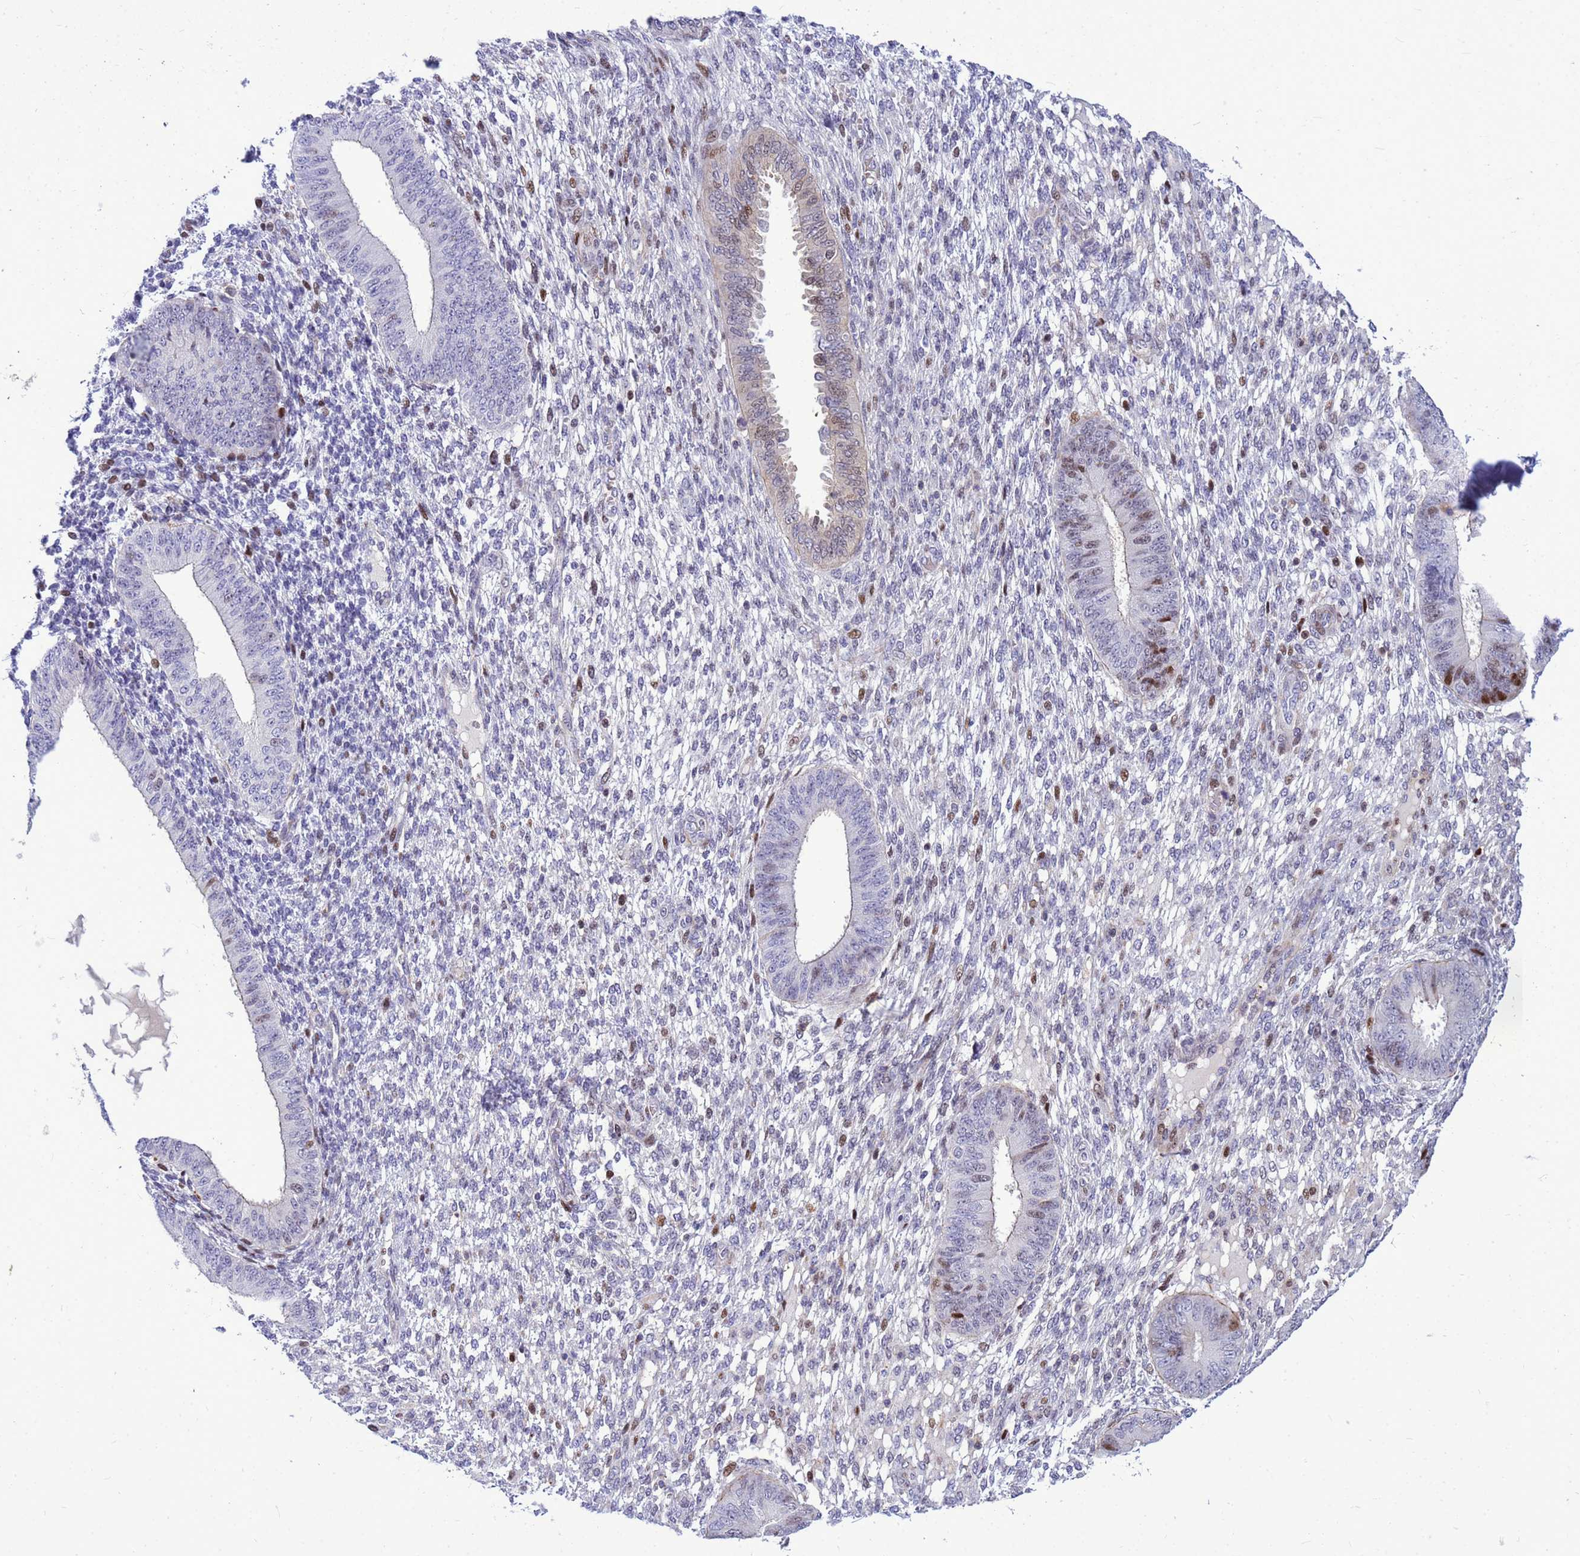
{"staining": {"intensity": "moderate", "quantity": "<25%", "location": "nuclear"}, "tissue": "endometrium", "cell_type": "Cells in endometrial stroma", "image_type": "normal", "snomed": [{"axis": "morphology", "description": "Normal tissue, NOS"}, {"axis": "topography", "description": "Endometrium"}], "caption": "DAB (3,3'-diaminobenzidine) immunohistochemical staining of benign human endometrium displays moderate nuclear protein staining in approximately <25% of cells in endometrial stroma. The staining was performed using DAB to visualize the protein expression in brown, while the nuclei were stained in blue with hematoxylin (Magnification: 20x).", "gene": "ADAMTS7", "patient": {"sex": "female", "age": 49}}